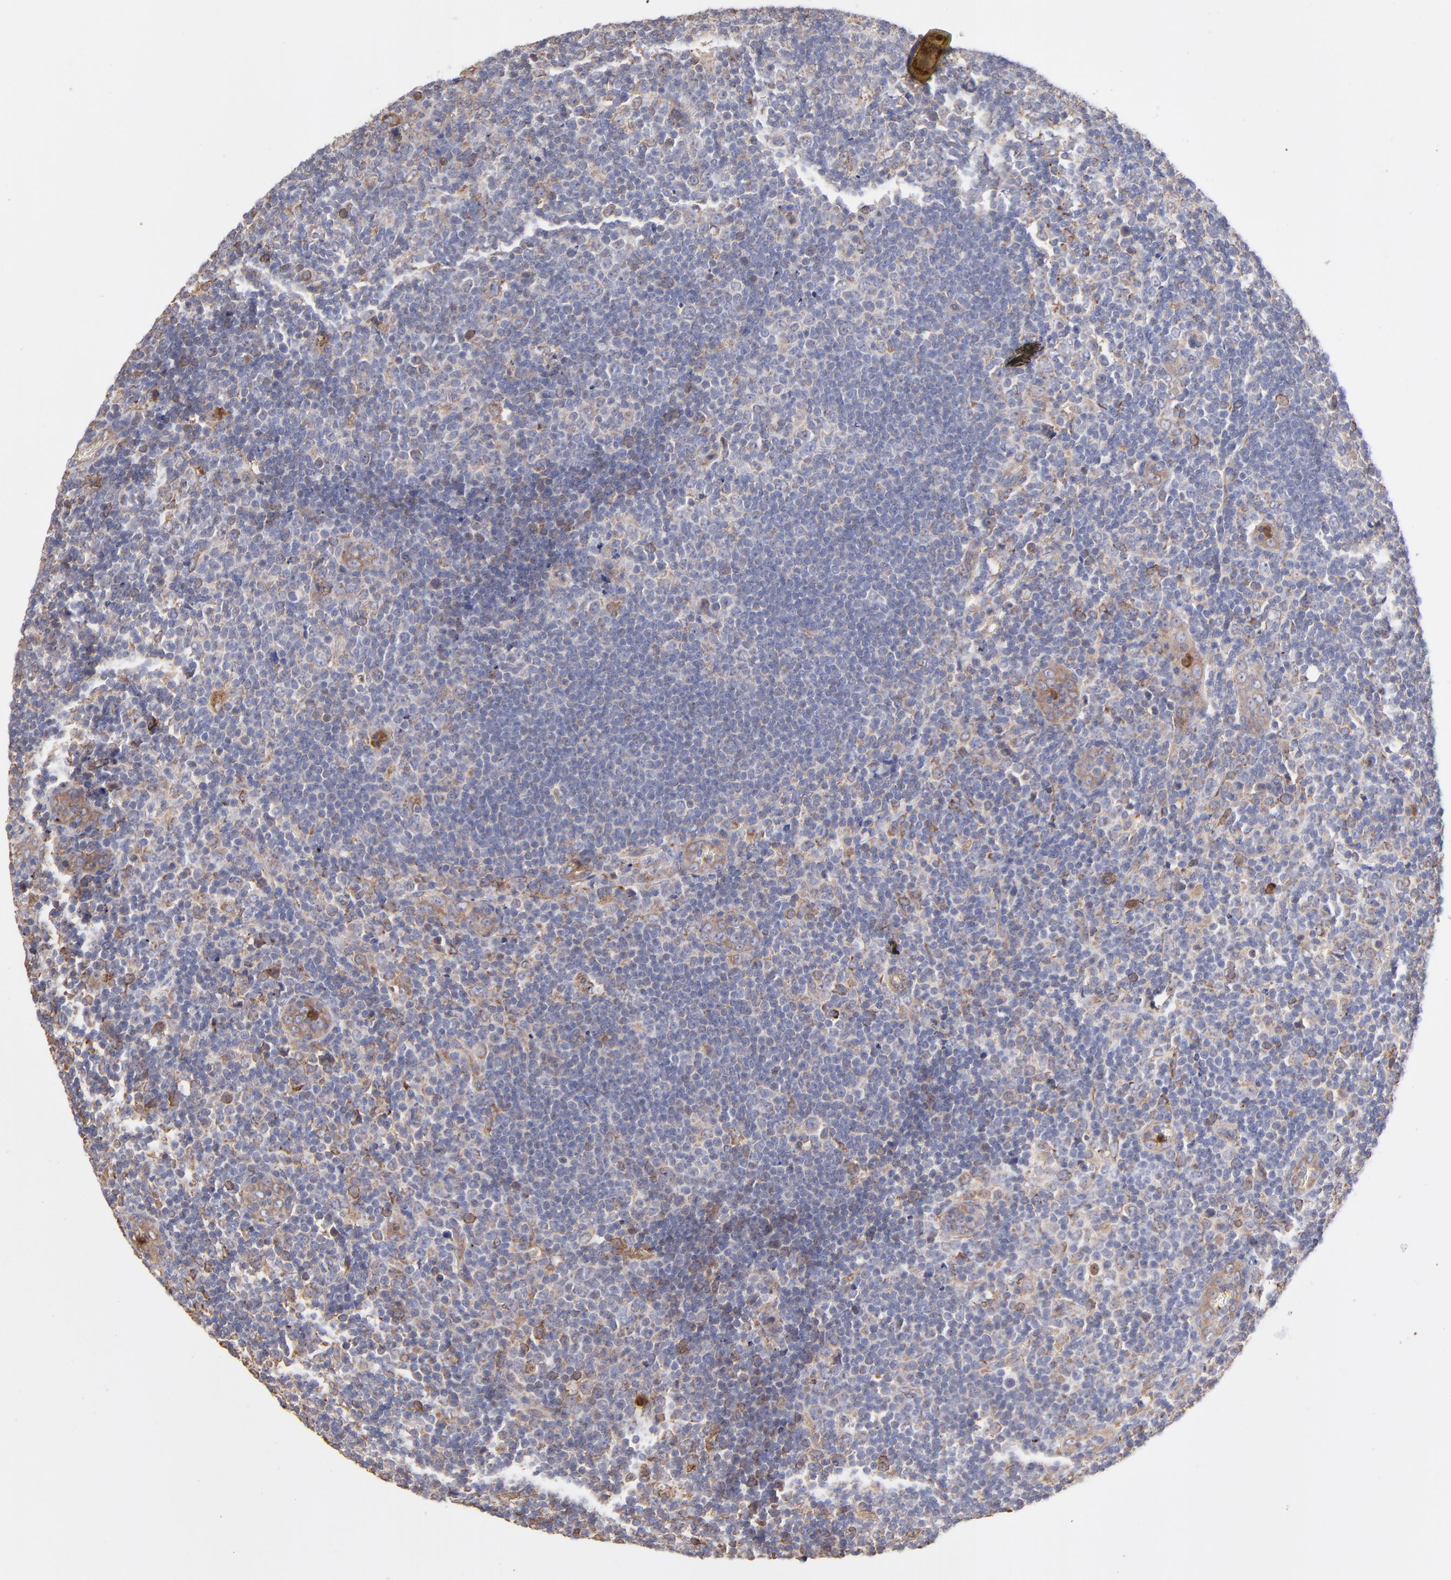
{"staining": {"intensity": "weak", "quantity": "25%-75%", "location": "cytoplasmic/membranous"}, "tissue": "lymphoma", "cell_type": "Tumor cells", "image_type": "cancer", "snomed": [{"axis": "morphology", "description": "Malignant lymphoma, non-Hodgkin's type, Low grade"}, {"axis": "topography", "description": "Lymph node"}], "caption": "The histopathology image exhibits immunohistochemical staining of low-grade malignant lymphoma, non-Hodgkin's type. There is weak cytoplasmic/membranous positivity is identified in about 25%-75% of tumor cells.", "gene": "PFKM", "patient": {"sex": "male", "age": 74}}